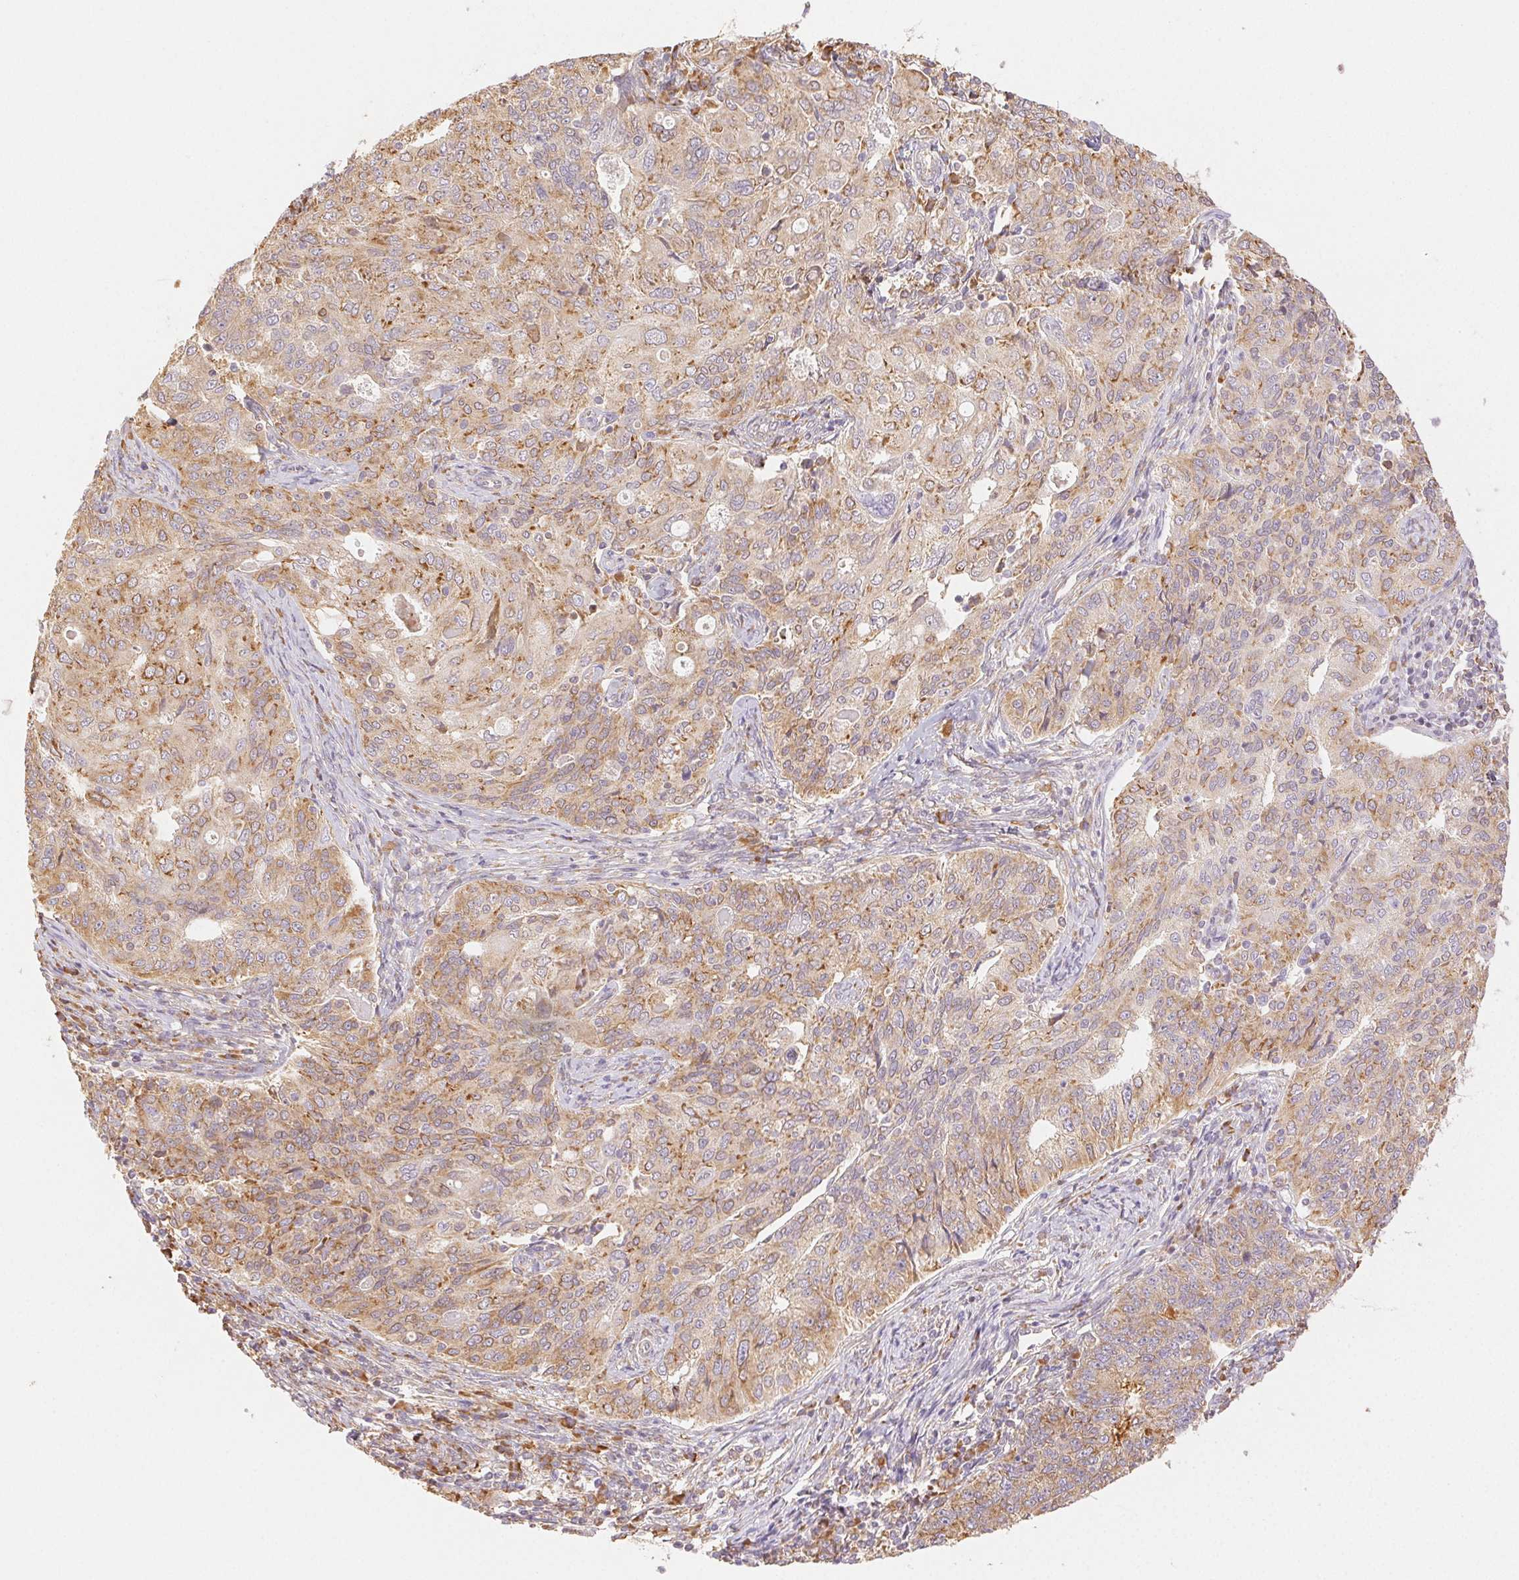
{"staining": {"intensity": "moderate", "quantity": ">75%", "location": "cytoplasmic/membranous"}, "tissue": "endometrial cancer", "cell_type": "Tumor cells", "image_type": "cancer", "snomed": [{"axis": "morphology", "description": "Adenocarcinoma, NOS"}, {"axis": "topography", "description": "Endometrium"}], "caption": "The micrograph shows immunohistochemical staining of endometrial cancer. There is moderate cytoplasmic/membranous expression is present in about >75% of tumor cells.", "gene": "ENTREP1", "patient": {"sex": "female", "age": 43}}